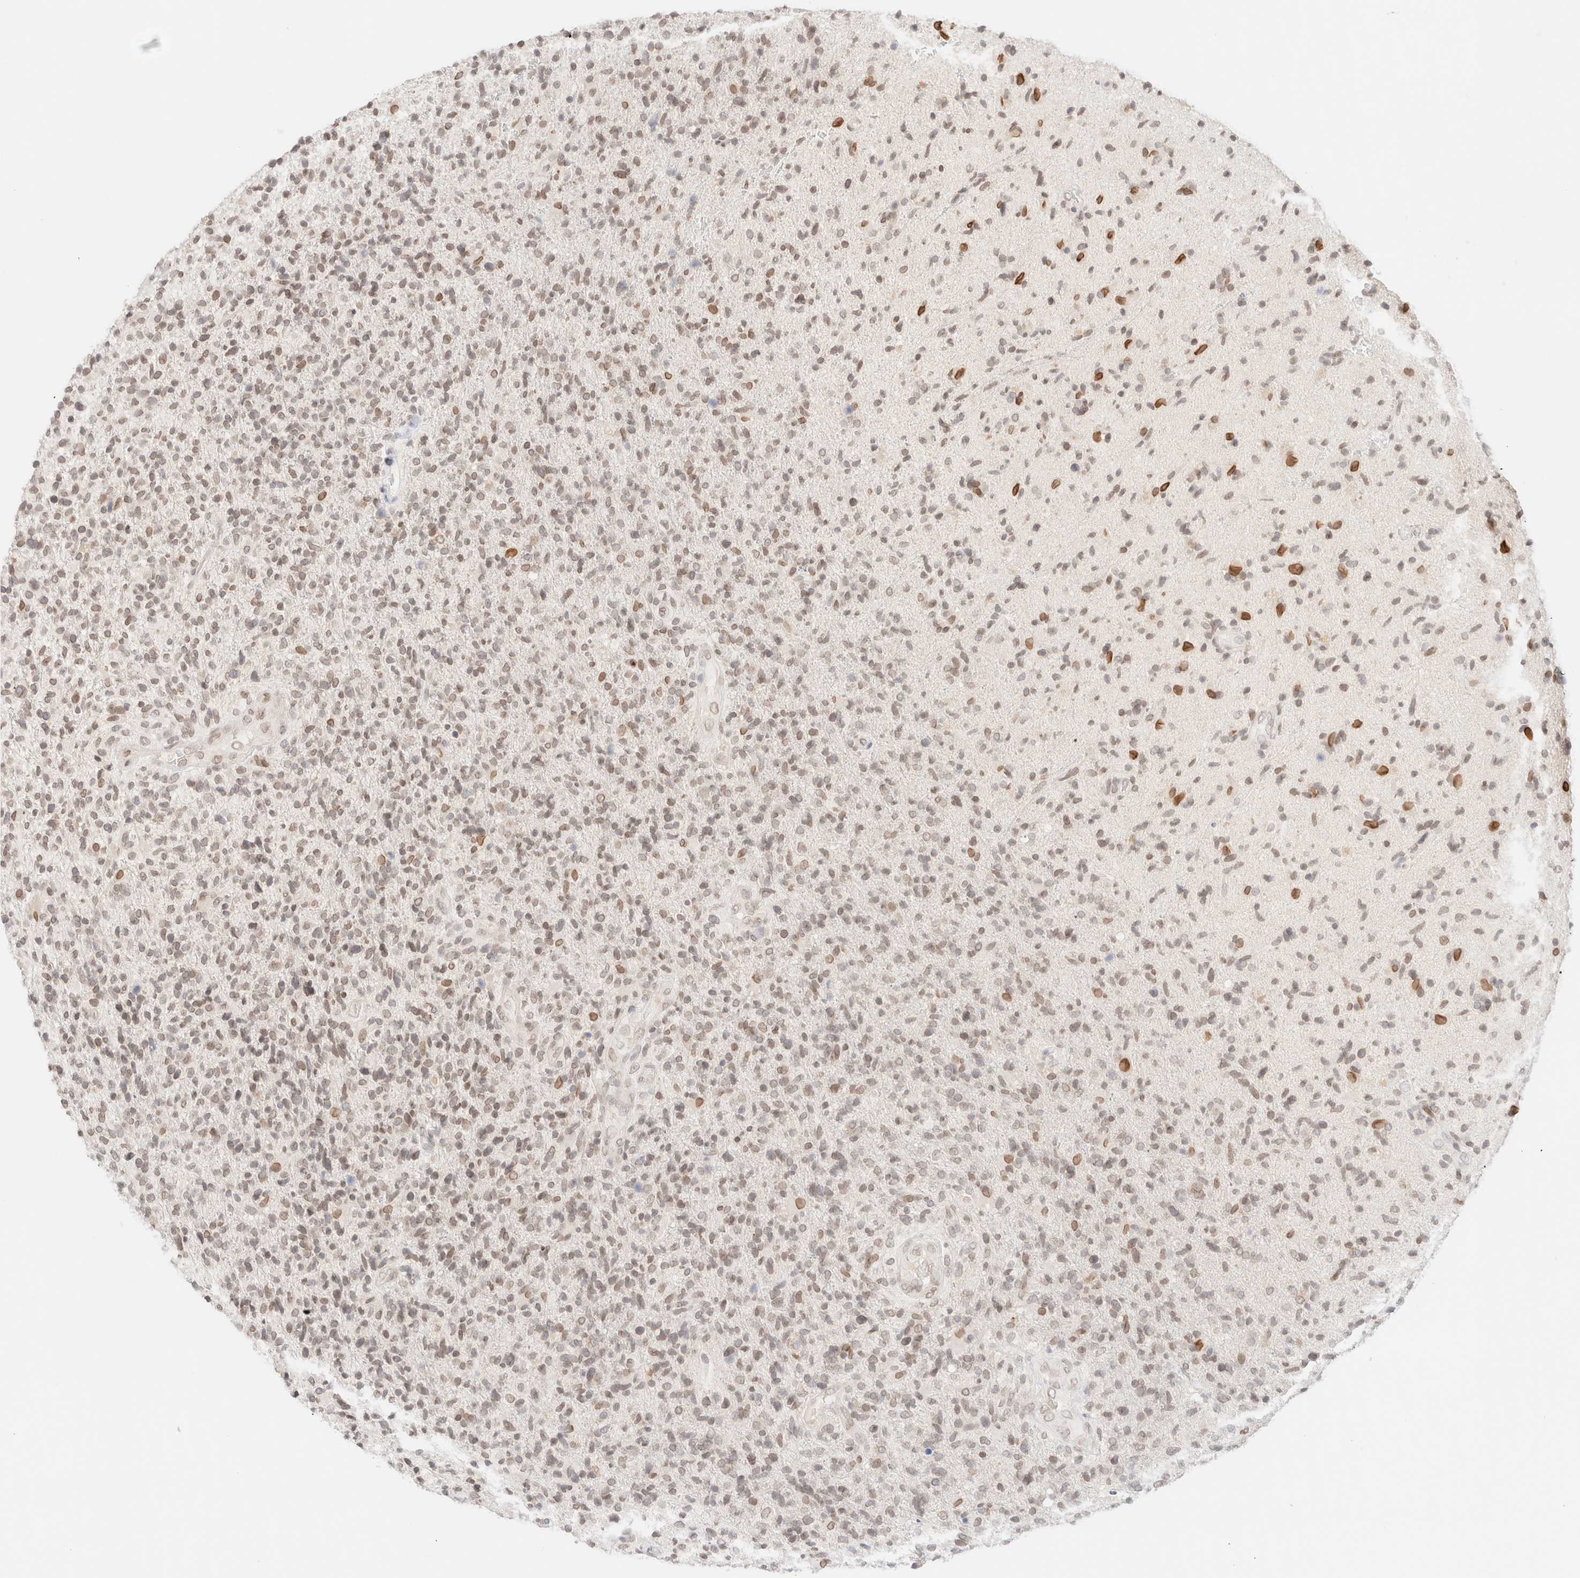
{"staining": {"intensity": "weak", "quantity": "25%-75%", "location": "nuclear"}, "tissue": "glioma", "cell_type": "Tumor cells", "image_type": "cancer", "snomed": [{"axis": "morphology", "description": "Glioma, malignant, High grade"}, {"axis": "topography", "description": "Brain"}], "caption": "Brown immunohistochemical staining in high-grade glioma (malignant) demonstrates weak nuclear positivity in about 25%-75% of tumor cells.", "gene": "ZNF770", "patient": {"sex": "male", "age": 72}}